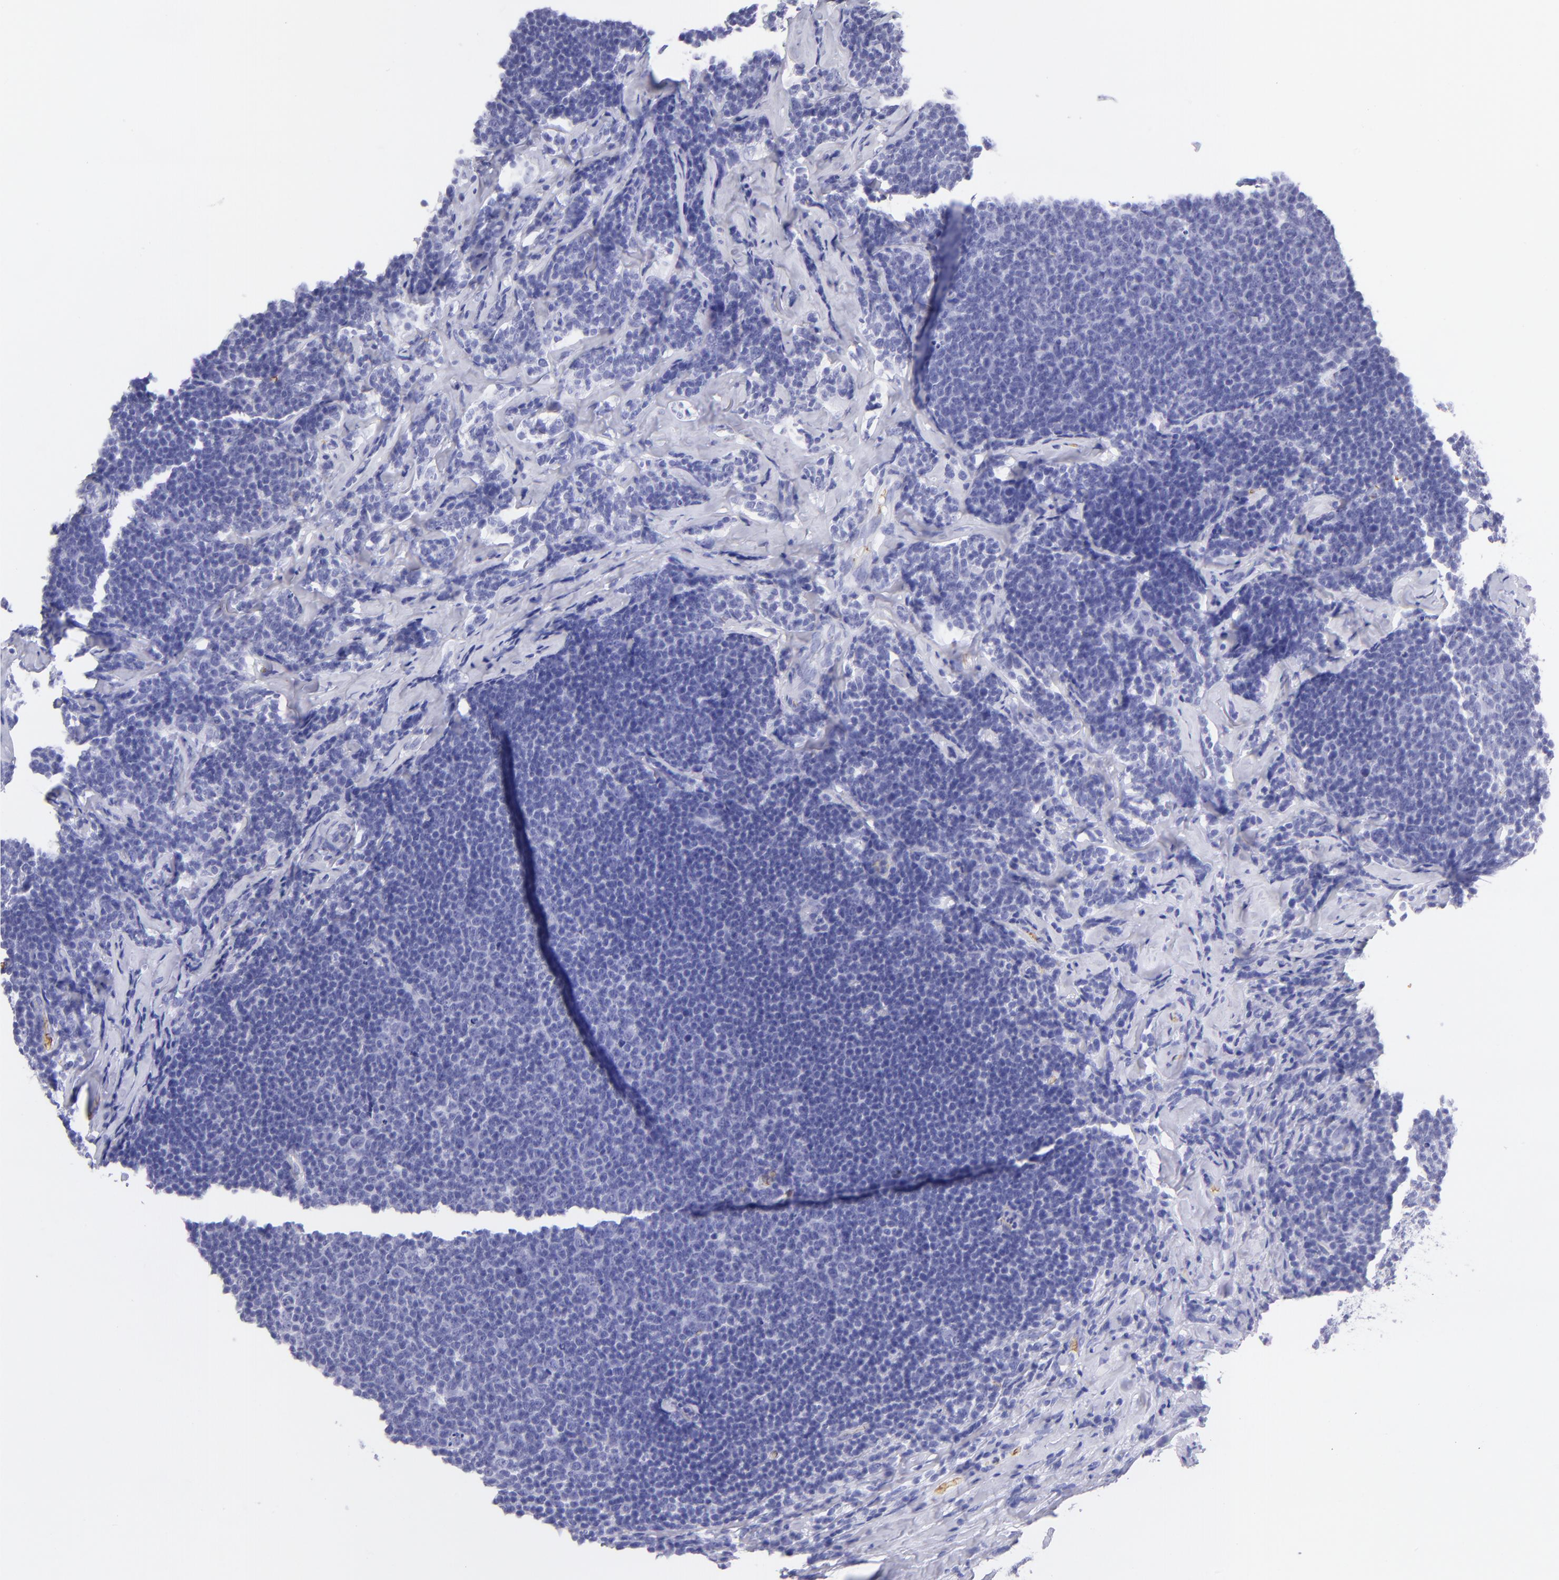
{"staining": {"intensity": "negative", "quantity": "none", "location": "none"}, "tissue": "lymphoma", "cell_type": "Tumor cells", "image_type": "cancer", "snomed": [{"axis": "morphology", "description": "Malignant lymphoma, non-Hodgkin's type, Low grade"}, {"axis": "topography", "description": "Lymph node"}], "caption": "There is no significant positivity in tumor cells of low-grade malignant lymphoma, non-Hodgkin's type.", "gene": "GYPA", "patient": {"sex": "male", "age": 74}}